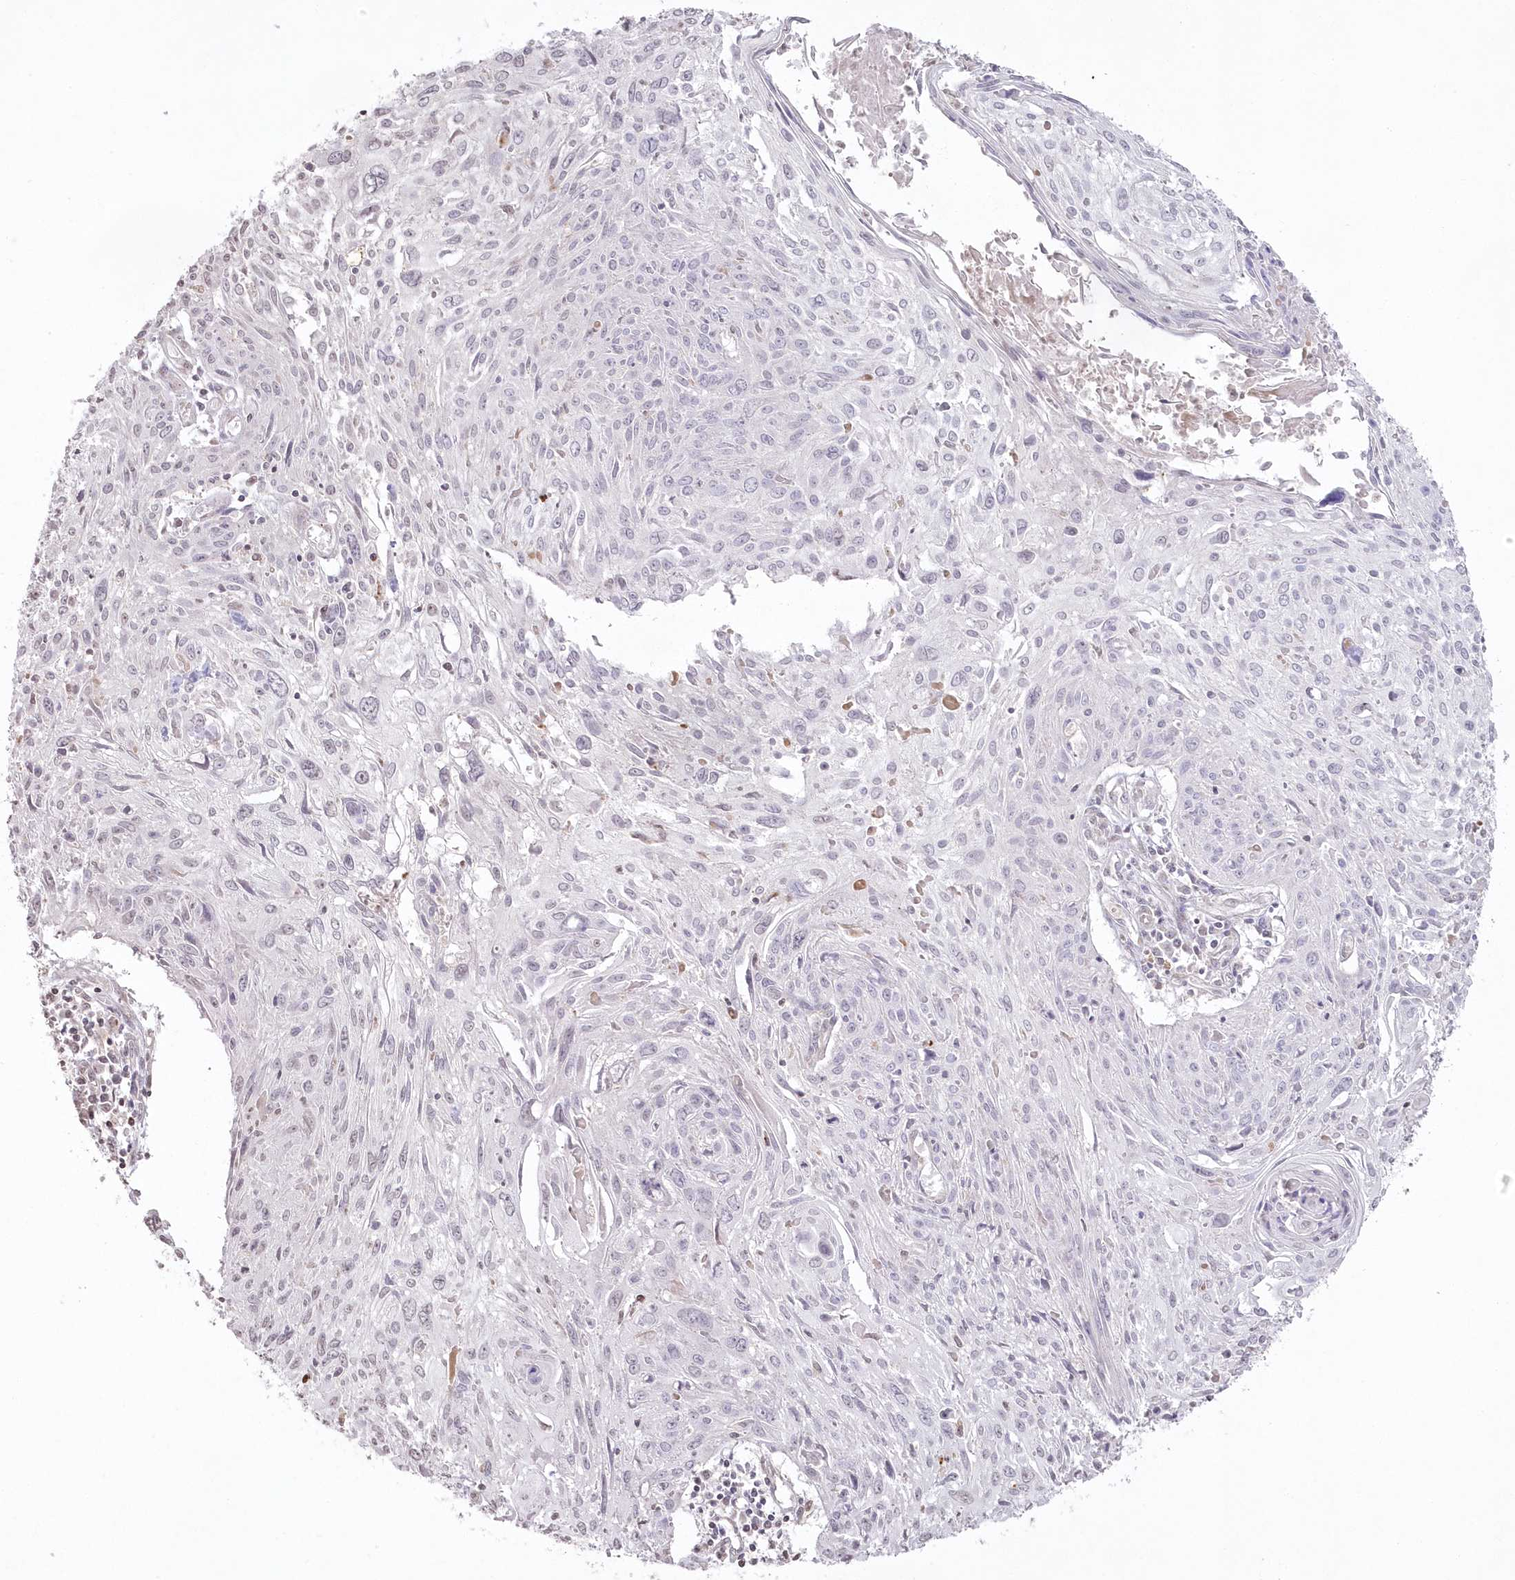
{"staining": {"intensity": "negative", "quantity": "none", "location": "none"}, "tissue": "cervical cancer", "cell_type": "Tumor cells", "image_type": "cancer", "snomed": [{"axis": "morphology", "description": "Squamous cell carcinoma, NOS"}, {"axis": "topography", "description": "Cervix"}], "caption": "A high-resolution micrograph shows immunohistochemistry (IHC) staining of cervical cancer (squamous cell carcinoma), which demonstrates no significant positivity in tumor cells. The staining is performed using DAB (3,3'-diaminobenzidine) brown chromogen with nuclei counter-stained in using hematoxylin.", "gene": "ARSB", "patient": {"sex": "female", "age": 51}}